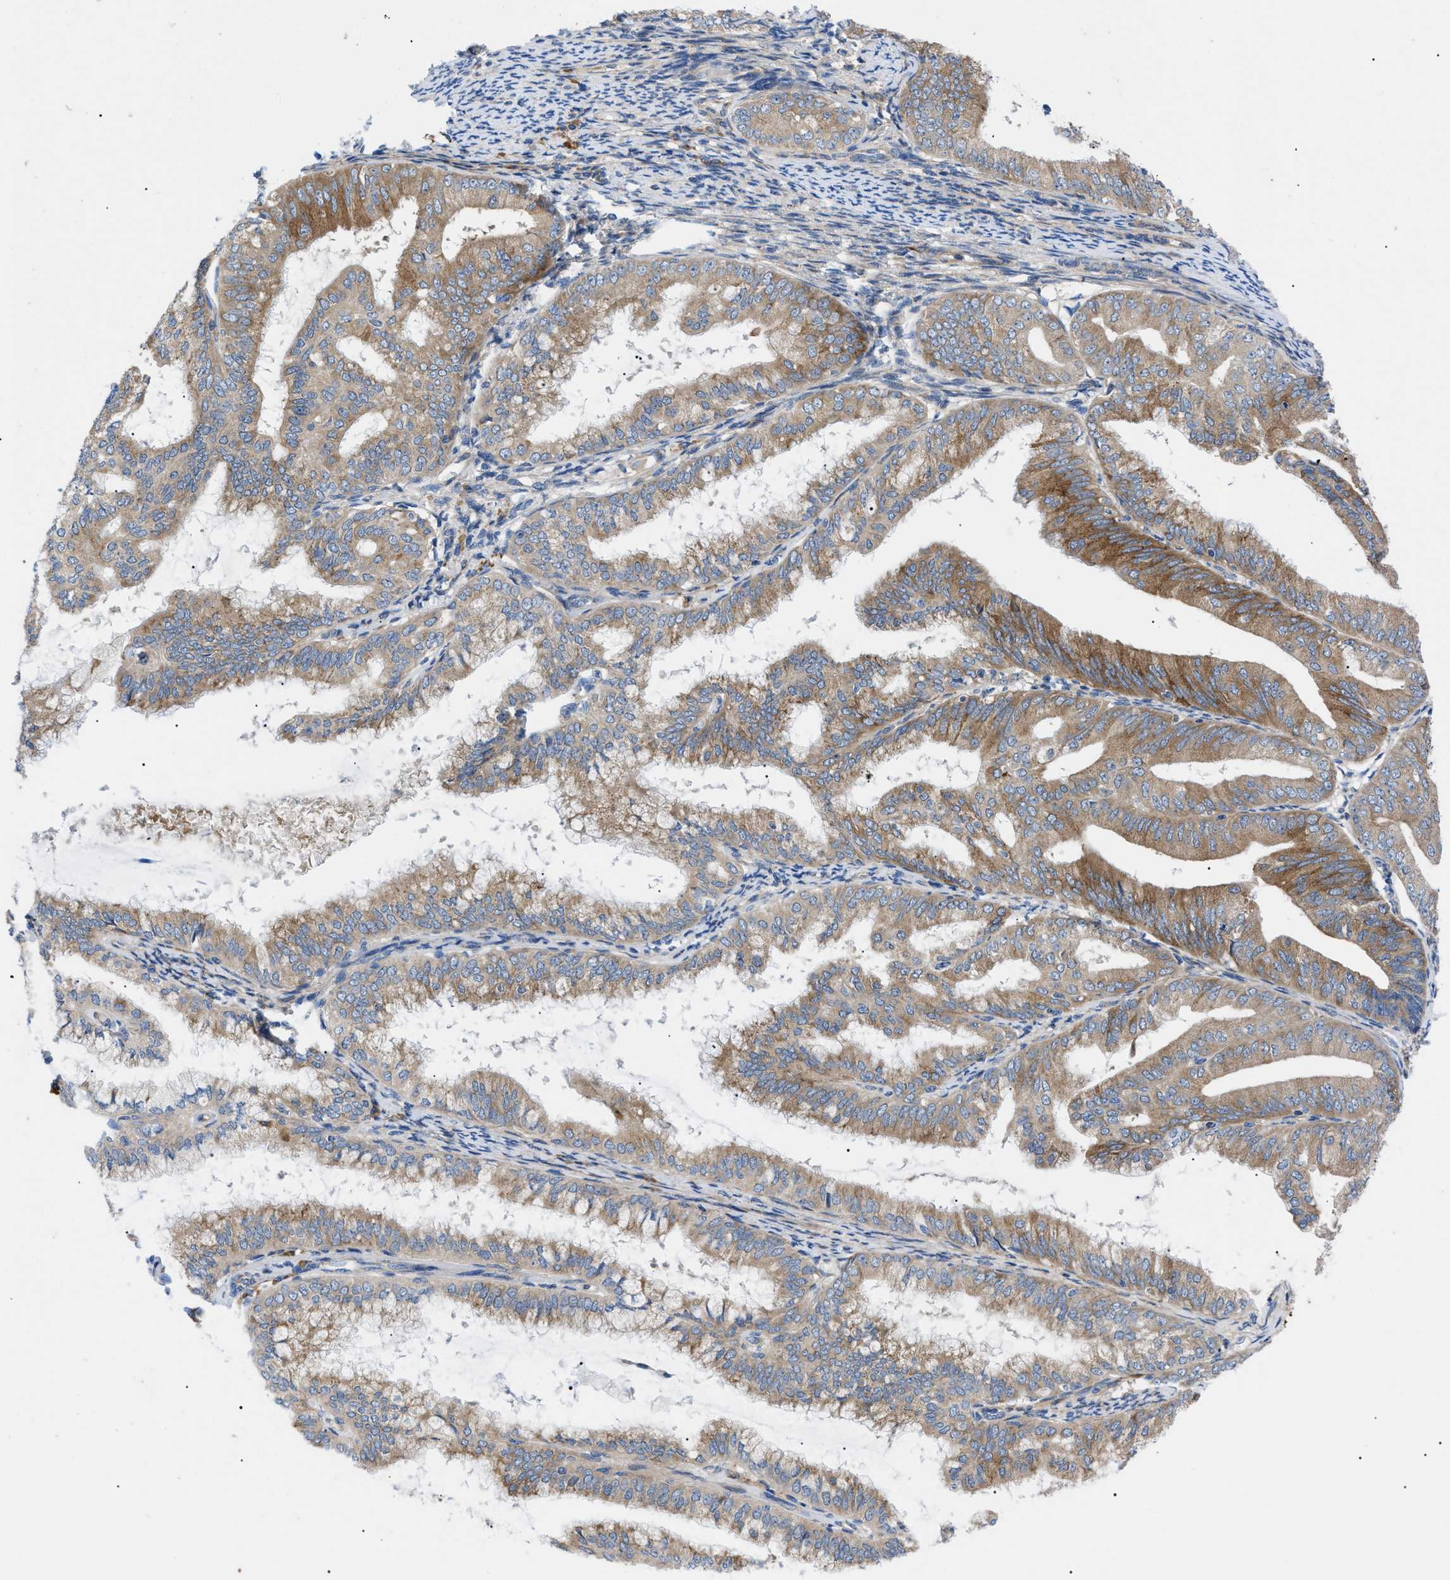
{"staining": {"intensity": "moderate", "quantity": ">75%", "location": "cytoplasmic/membranous"}, "tissue": "endometrial cancer", "cell_type": "Tumor cells", "image_type": "cancer", "snomed": [{"axis": "morphology", "description": "Adenocarcinoma, NOS"}, {"axis": "topography", "description": "Endometrium"}], "caption": "Adenocarcinoma (endometrial) was stained to show a protein in brown. There is medium levels of moderate cytoplasmic/membranous expression in approximately >75% of tumor cells. The staining was performed using DAB (3,3'-diaminobenzidine) to visualize the protein expression in brown, while the nuclei were stained in blue with hematoxylin (Magnification: 20x).", "gene": "HSPB8", "patient": {"sex": "female", "age": 63}}